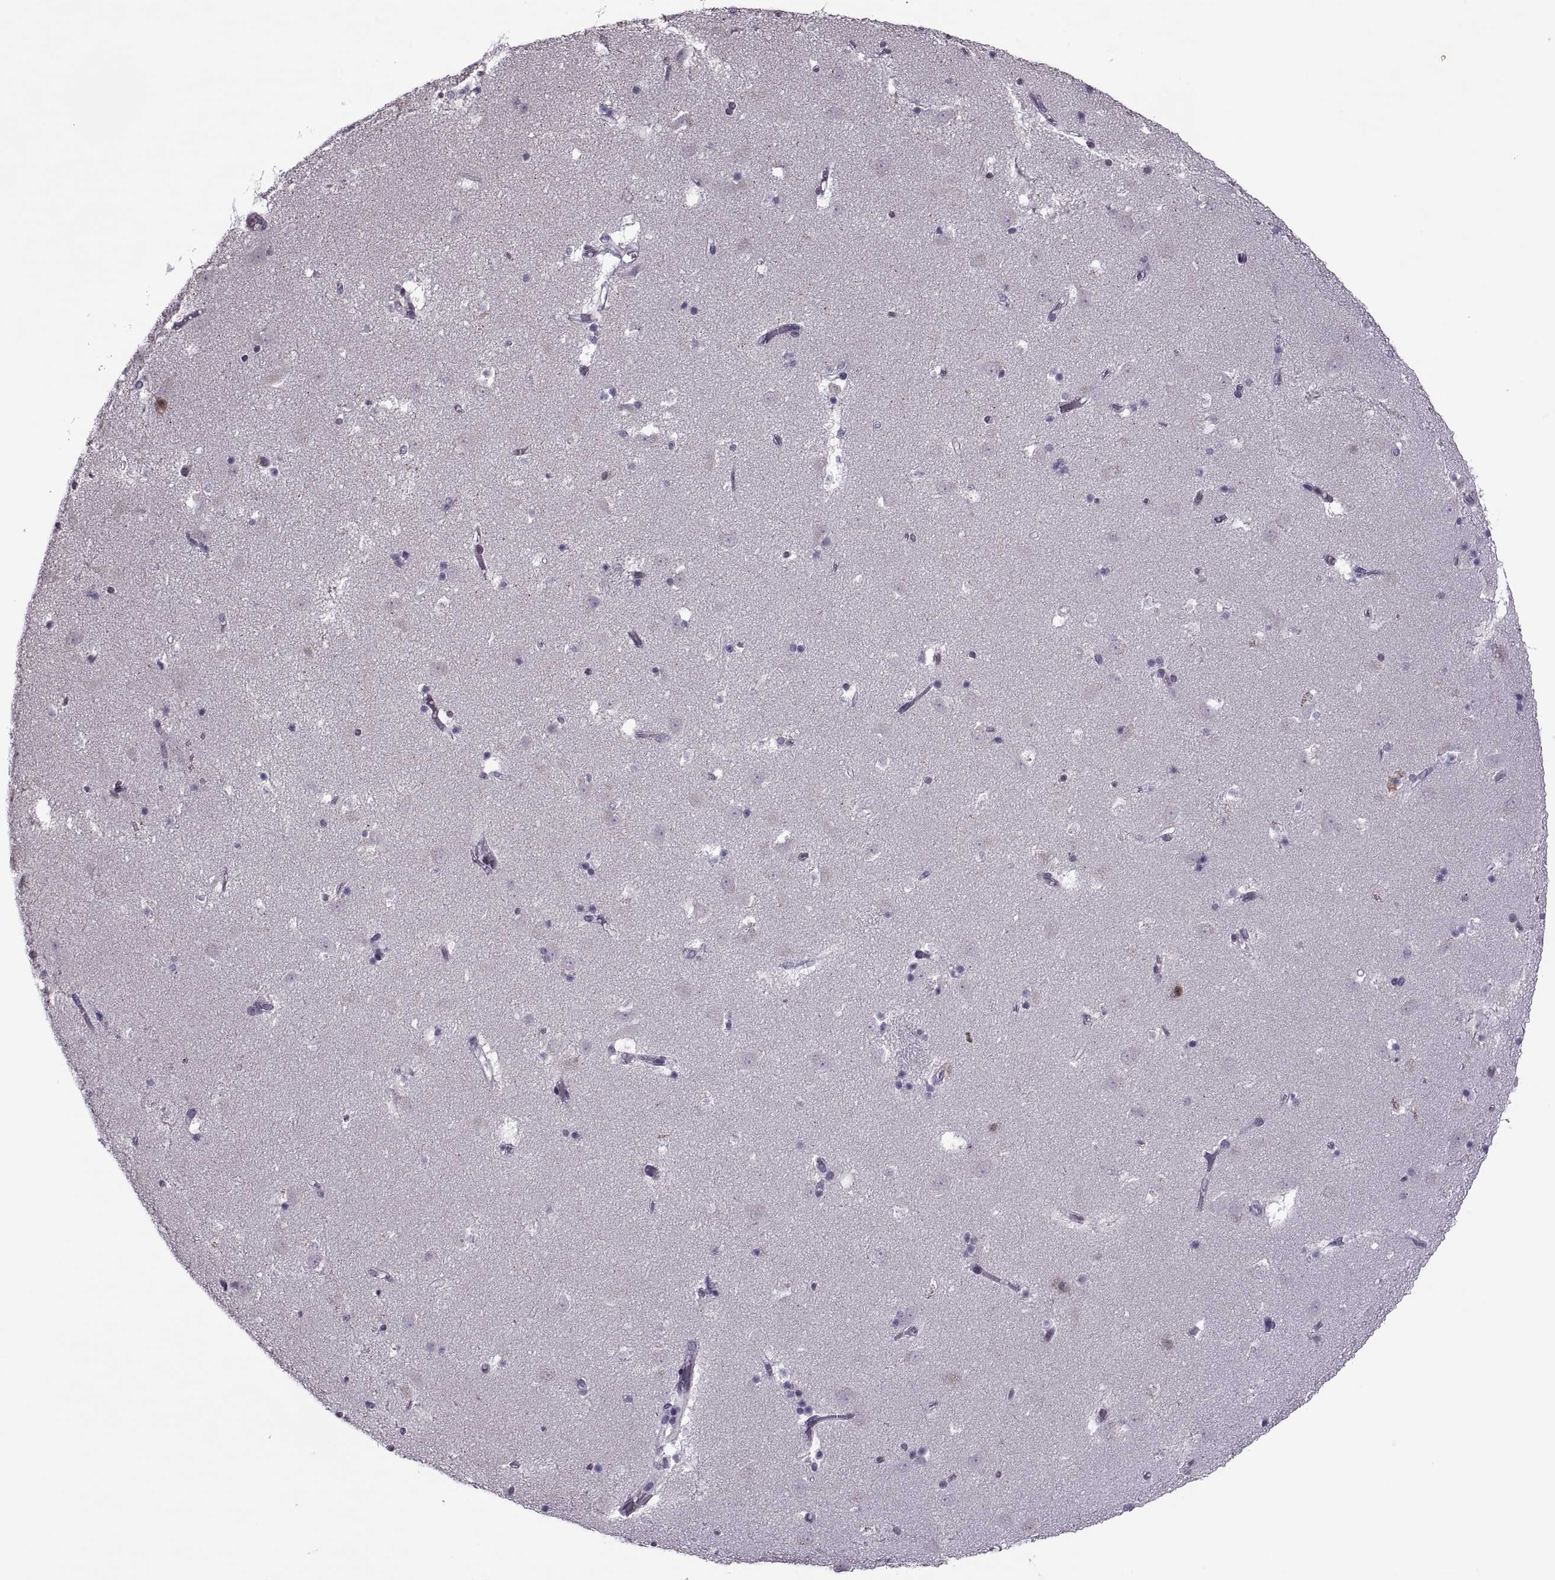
{"staining": {"intensity": "moderate", "quantity": "<25%", "location": "cytoplasmic/membranous"}, "tissue": "caudate", "cell_type": "Glial cells", "image_type": "normal", "snomed": [{"axis": "morphology", "description": "Normal tissue, NOS"}, {"axis": "topography", "description": "Lateral ventricle wall"}], "caption": "A micrograph of human caudate stained for a protein reveals moderate cytoplasmic/membranous brown staining in glial cells.", "gene": "PABPC1", "patient": {"sex": "female", "age": 42}}